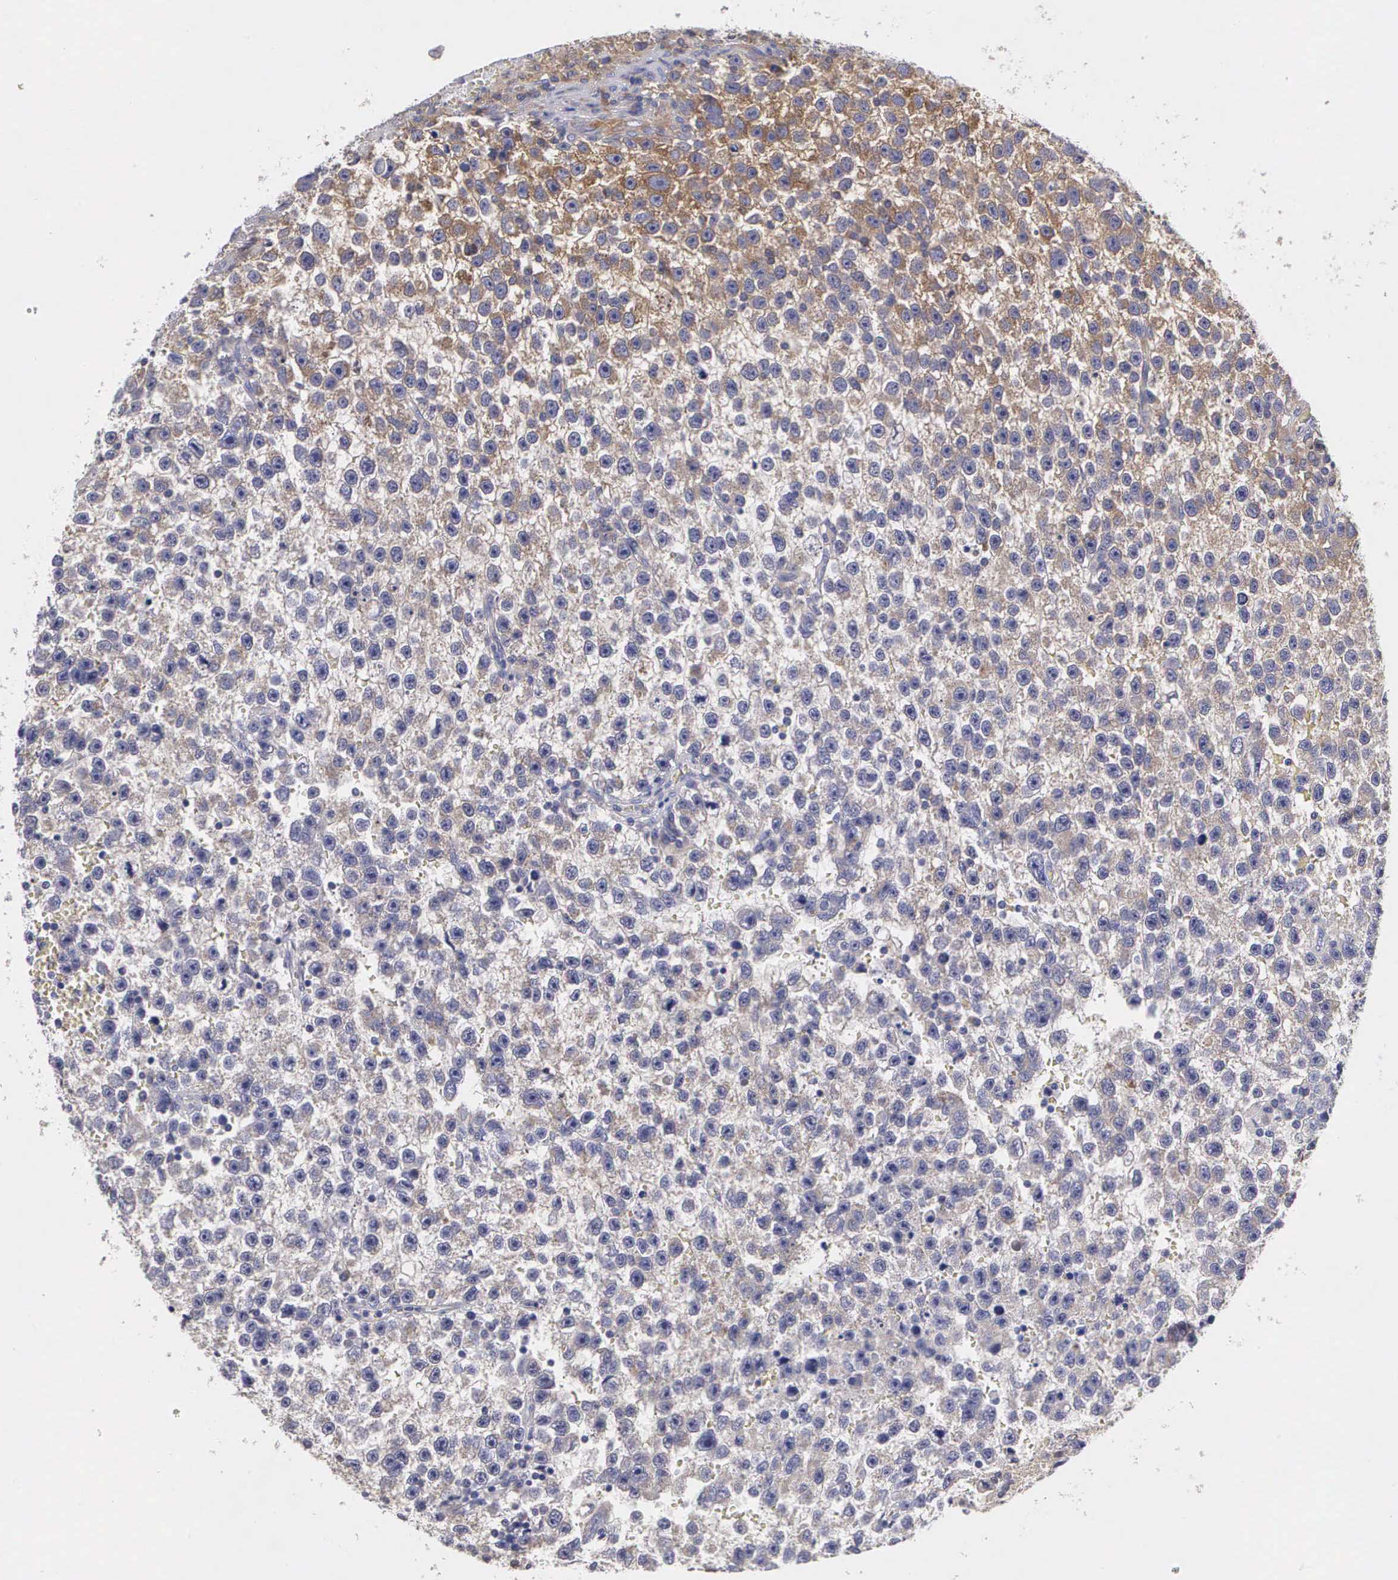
{"staining": {"intensity": "negative", "quantity": "none", "location": "none"}, "tissue": "testis cancer", "cell_type": "Tumor cells", "image_type": "cancer", "snomed": [{"axis": "morphology", "description": "Seminoma, NOS"}, {"axis": "topography", "description": "Testis"}], "caption": "This is an immunohistochemistry micrograph of human testis cancer (seminoma). There is no positivity in tumor cells.", "gene": "GRIPAP1", "patient": {"sex": "male", "age": 33}}